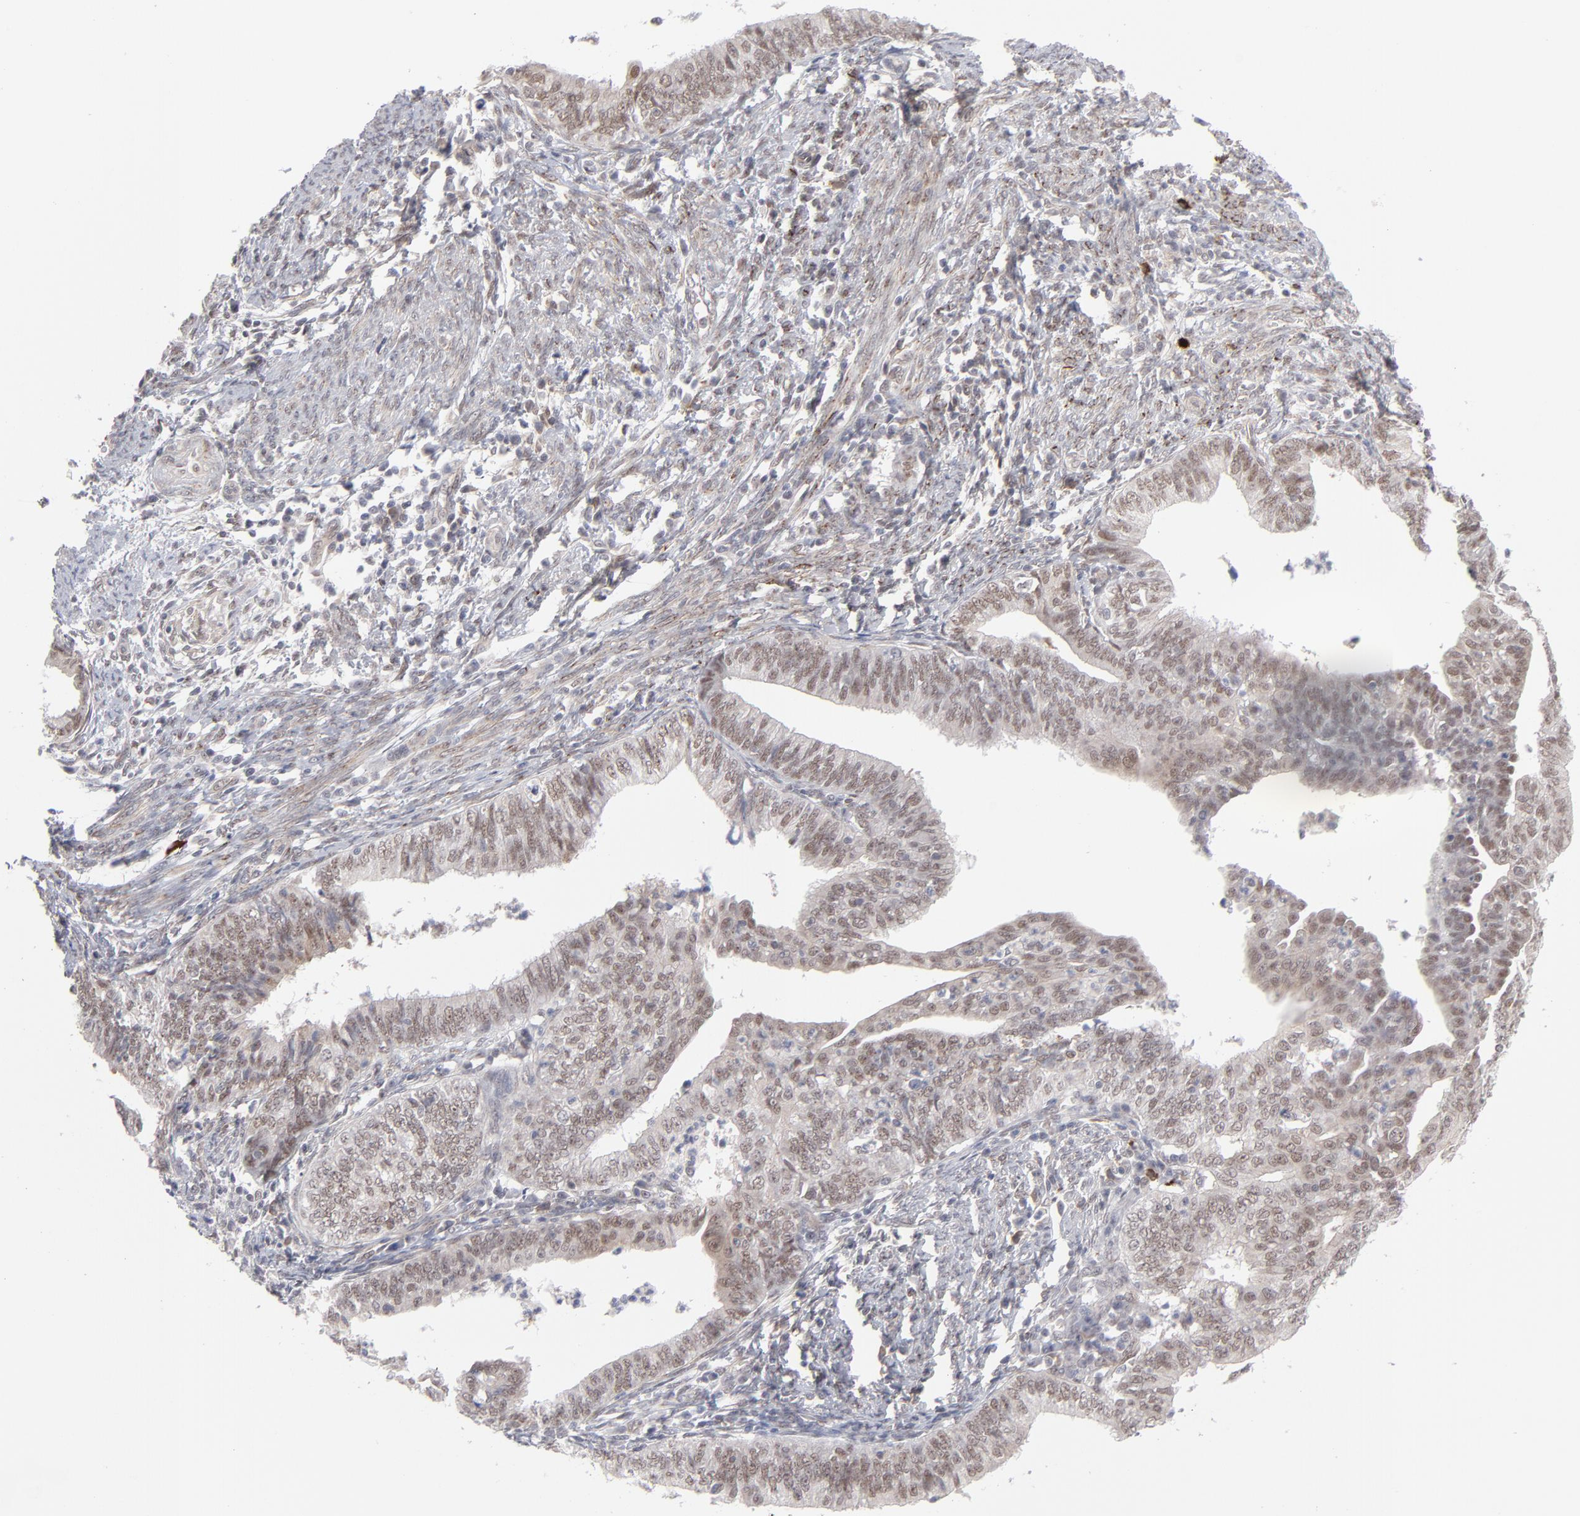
{"staining": {"intensity": "moderate", "quantity": ">75%", "location": "cytoplasmic/membranous,nuclear"}, "tissue": "endometrial cancer", "cell_type": "Tumor cells", "image_type": "cancer", "snomed": [{"axis": "morphology", "description": "Adenocarcinoma, NOS"}, {"axis": "topography", "description": "Endometrium"}], "caption": "Immunohistochemistry (DAB (3,3'-diaminobenzidine)) staining of endometrial adenocarcinoma demonstrates moderate cytoplasmic/membranous and nuclear protein staining in approximately >75% of tumor cells.", "gene": "NBN", "patient": {"sex": "female", "age": 66}}